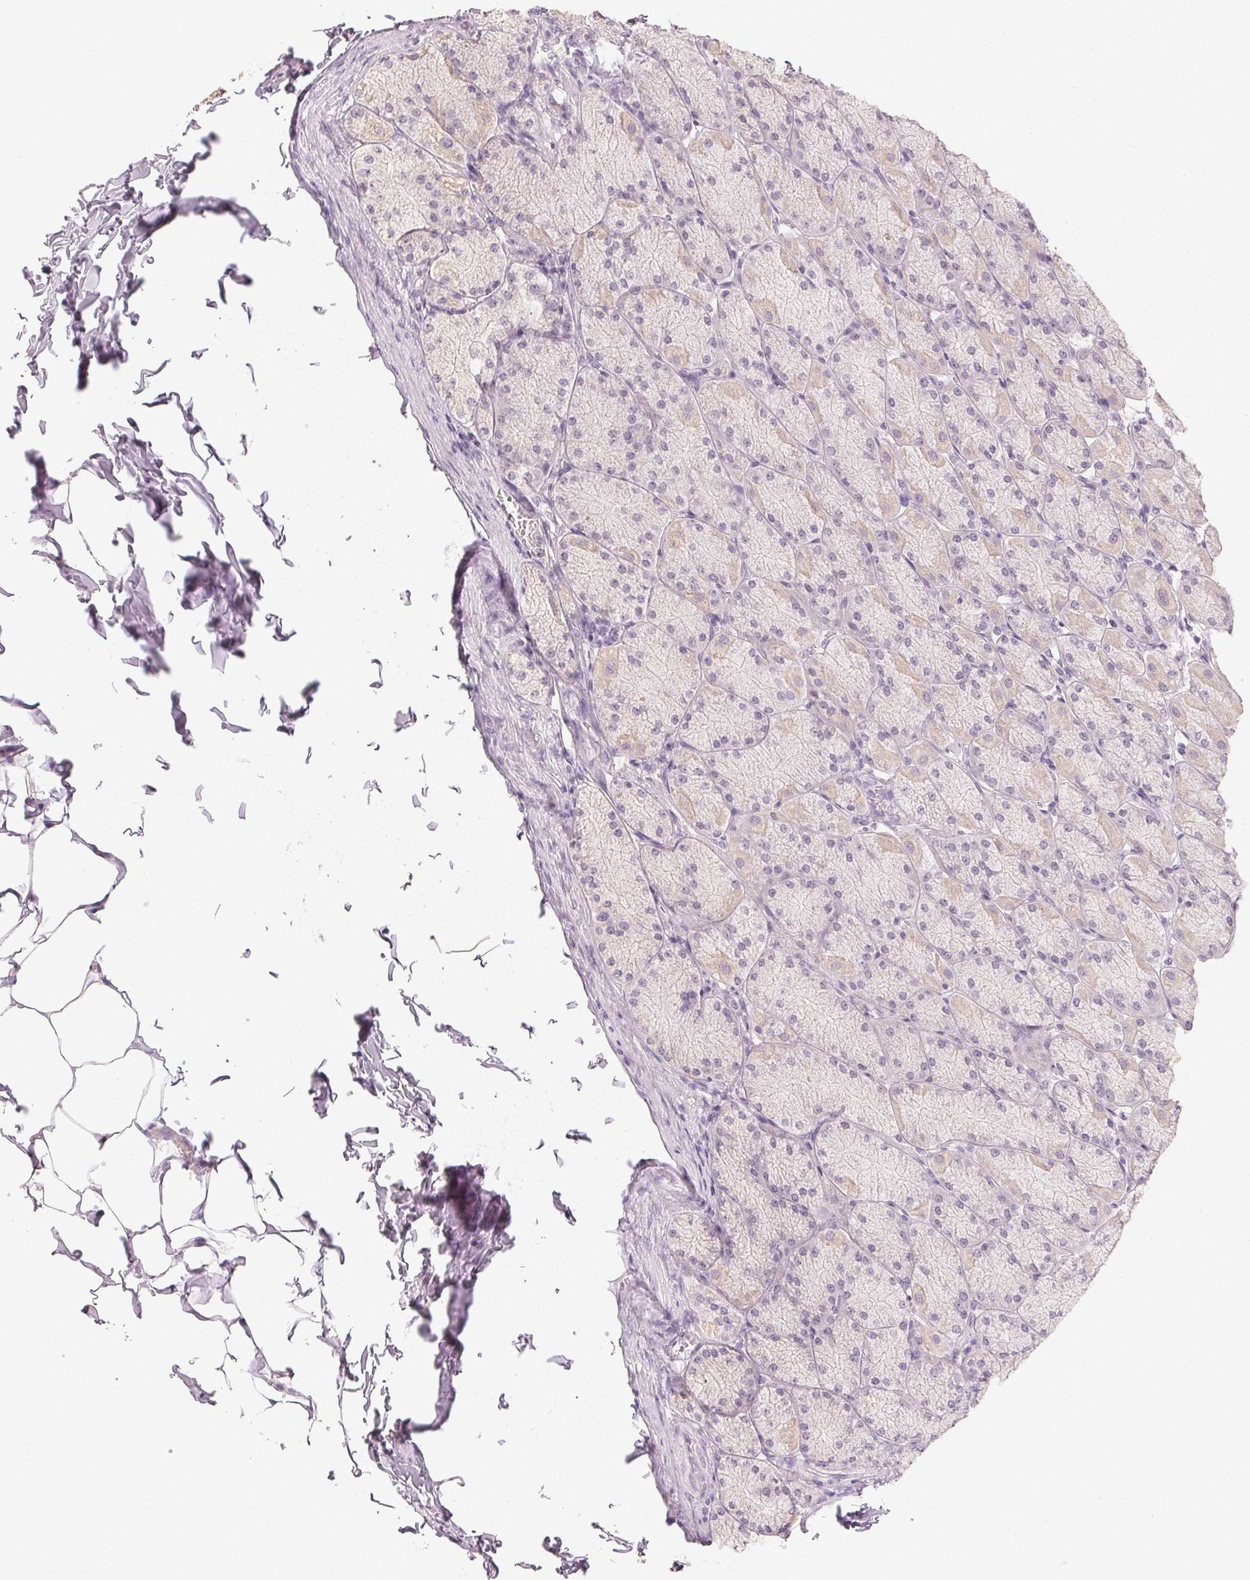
{"staining": {"intensity": "weak", "quantity": "<25%", "location": "cytoplasmic/membranous"}, "tissue": "stomach", "cell_type": "Glandular cells", "image_type": "normal", "snomed": [{"axis": "morphology", "description": "Normal tissue, NOS"}, {"axis": "topography", "description": "Stomach, upper"}], "caption": "This is a photomicrograph of immunohistochemistry (IHC) staining of unremarkable stomach, which shows no staining in glandular cells.", "gene": "LVRN", "patient": {"sex": "female", "age": 56}}